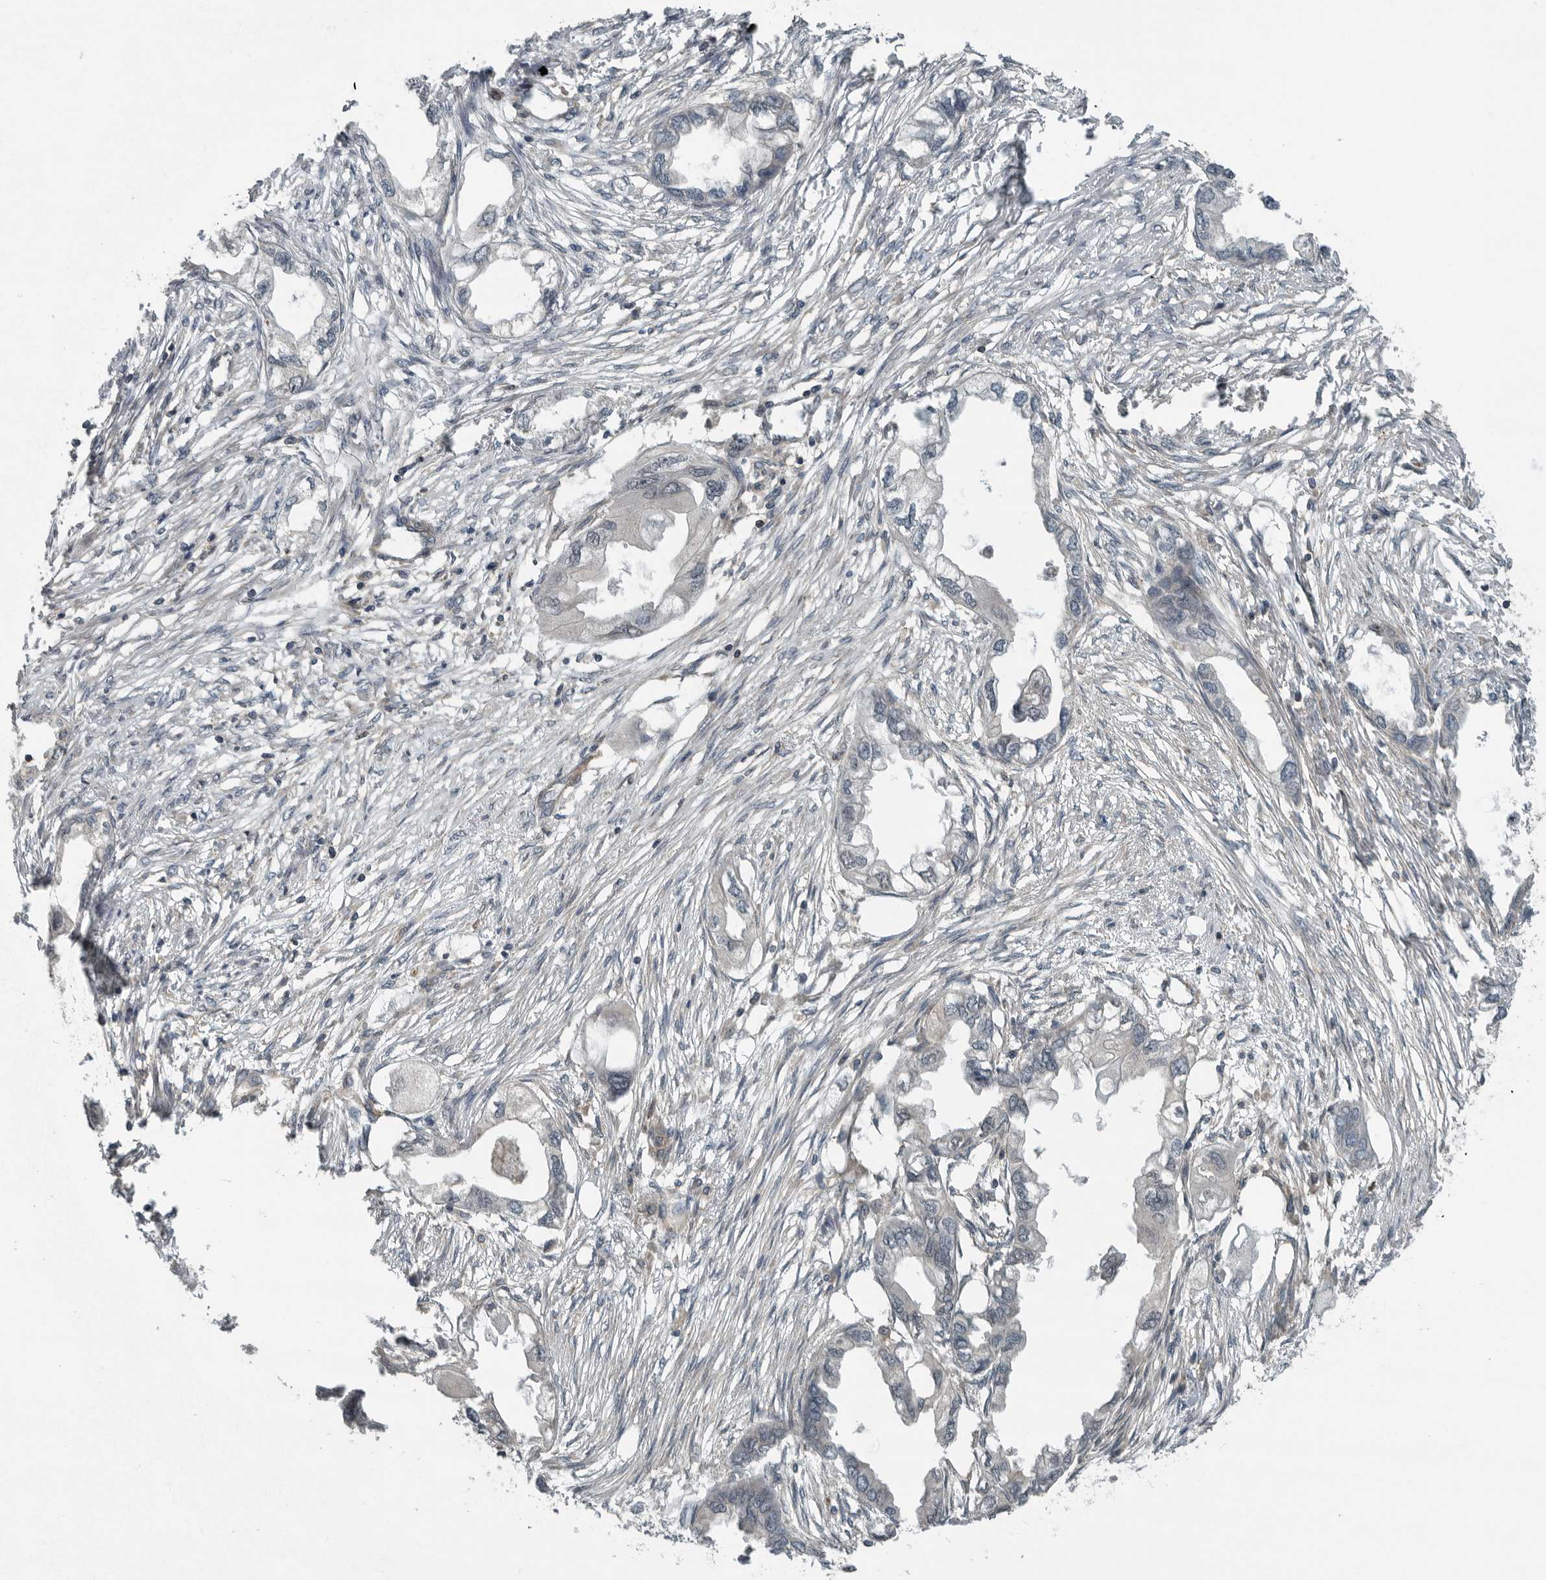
{"staining": {"intensity": "negative", "quantity": "none", "location": "none"}, "tissue": "endometrial cancer", "cell_type": "Tumor cells", "image_type": "cancer", "snomed": [{"axis": "morphology", "description": "Adenocarcinoma, NOS"}, {"axis": "morphology", "description": "Adenocarcinoma, metastatic, NOS"}, {"axis": "topography", "description": "Adipose tissue"}, {"axis": "topography", "description": "Endometrium"}], "caption": "Immunohistochemistry (IHC) photomicrograph of human adenocarcinoma (endometrial) stained for a protein (brown), which demonstrates no positivity in tumor cells.", "gene": "AMFR", "patient": {"sex": "female", "age": 67}}